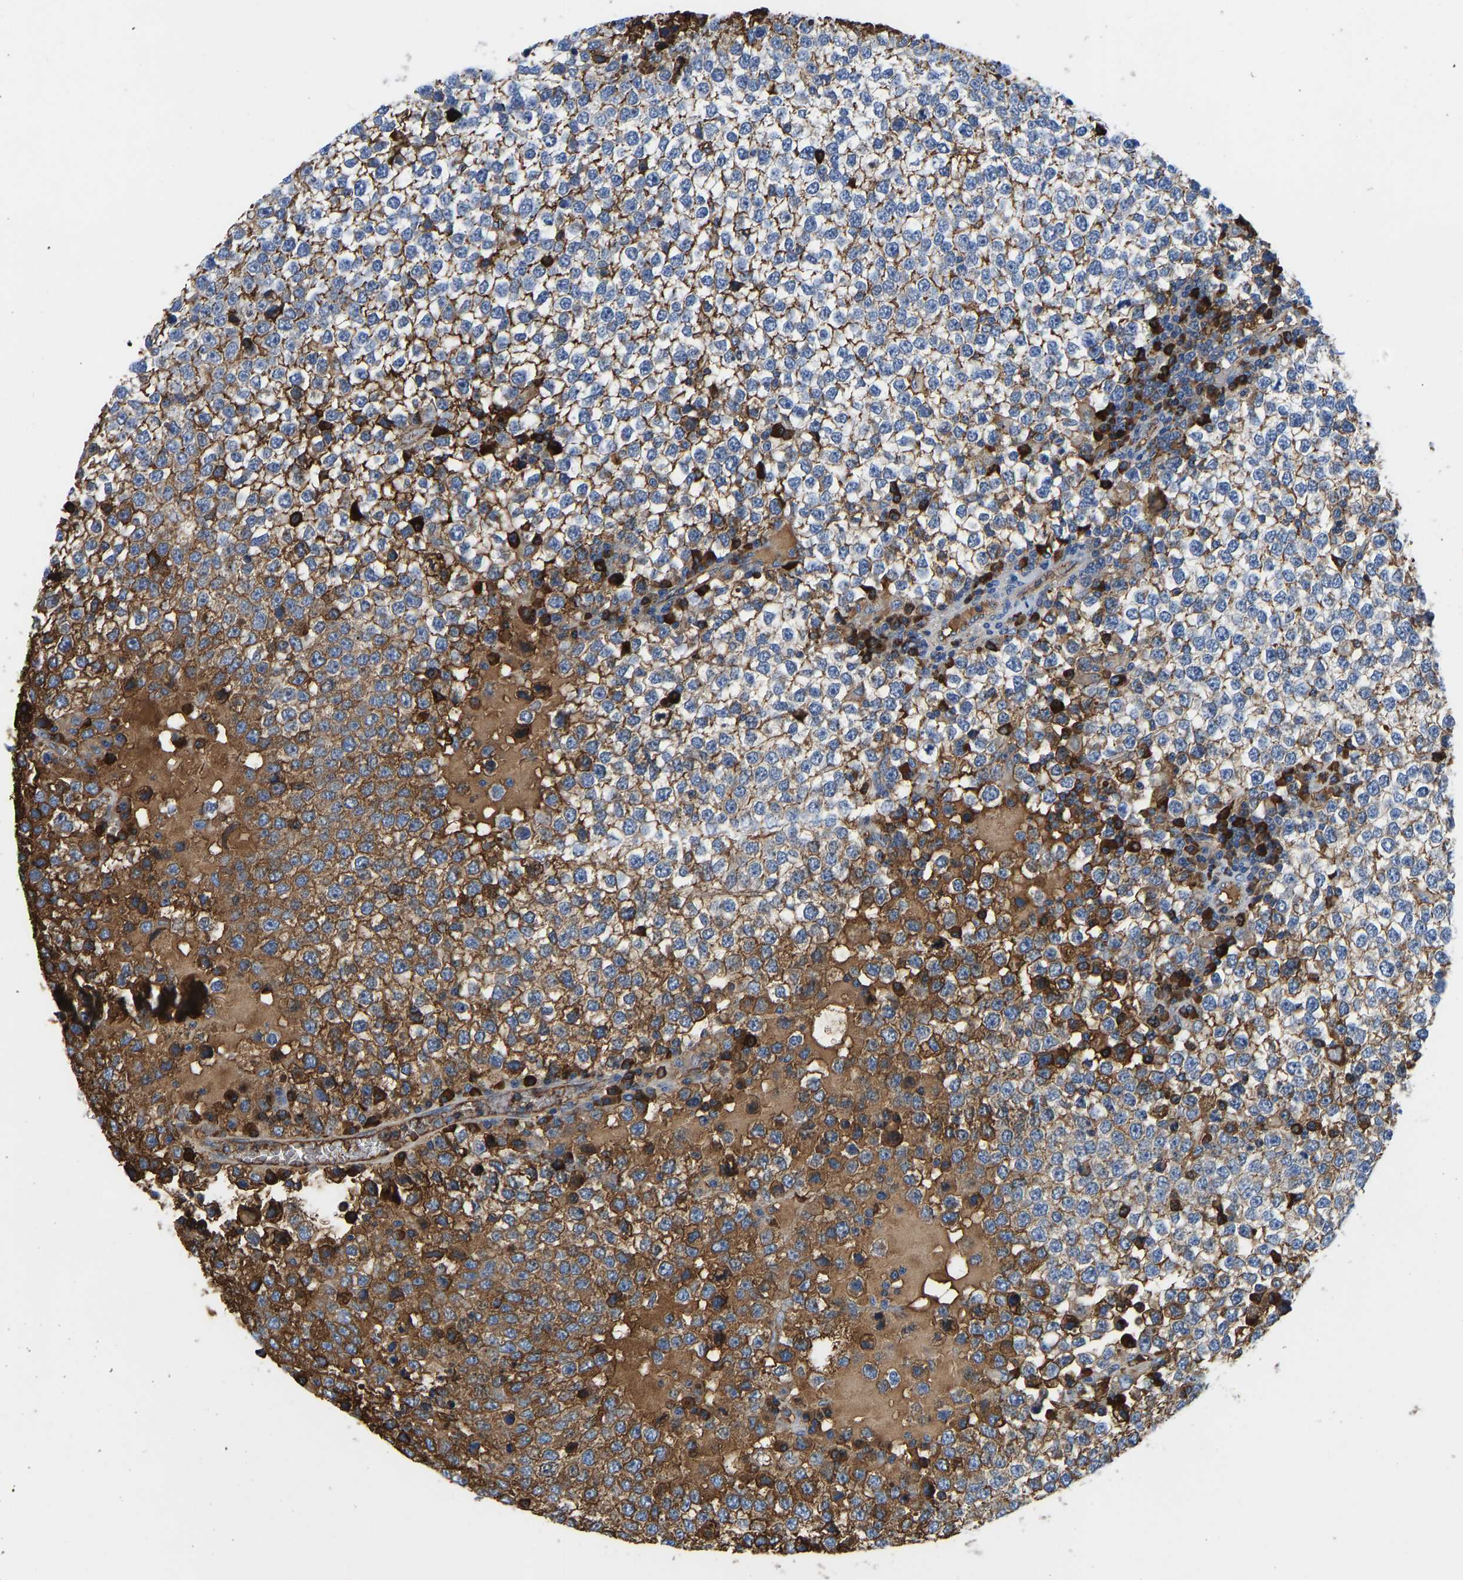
{"staining": {"intensity": "moderate", "quantity": "25%-75%", "location": "cytoplasmic/membranous"}, "tissue": "testis cancer", "cell_type": "Tumor cells", "image_type": "cancer", "snomed": [{"axis": "morphology", "description": "Seminoma, NOS"}, {"axis": "topography", "description": "Testis"}], "caption": "Immunohistochemical staining of human seminoma (testis) shows moderate cytoplasmic/membranous protein staining in approximately 25%-75% of tumor cells. (DAB (3,3'-diaminobenzidine) = brown stain, brightfield microscopy at high magnification).", "gene": "HSPG2", "patient": {"sex": "male", "age": 65}}